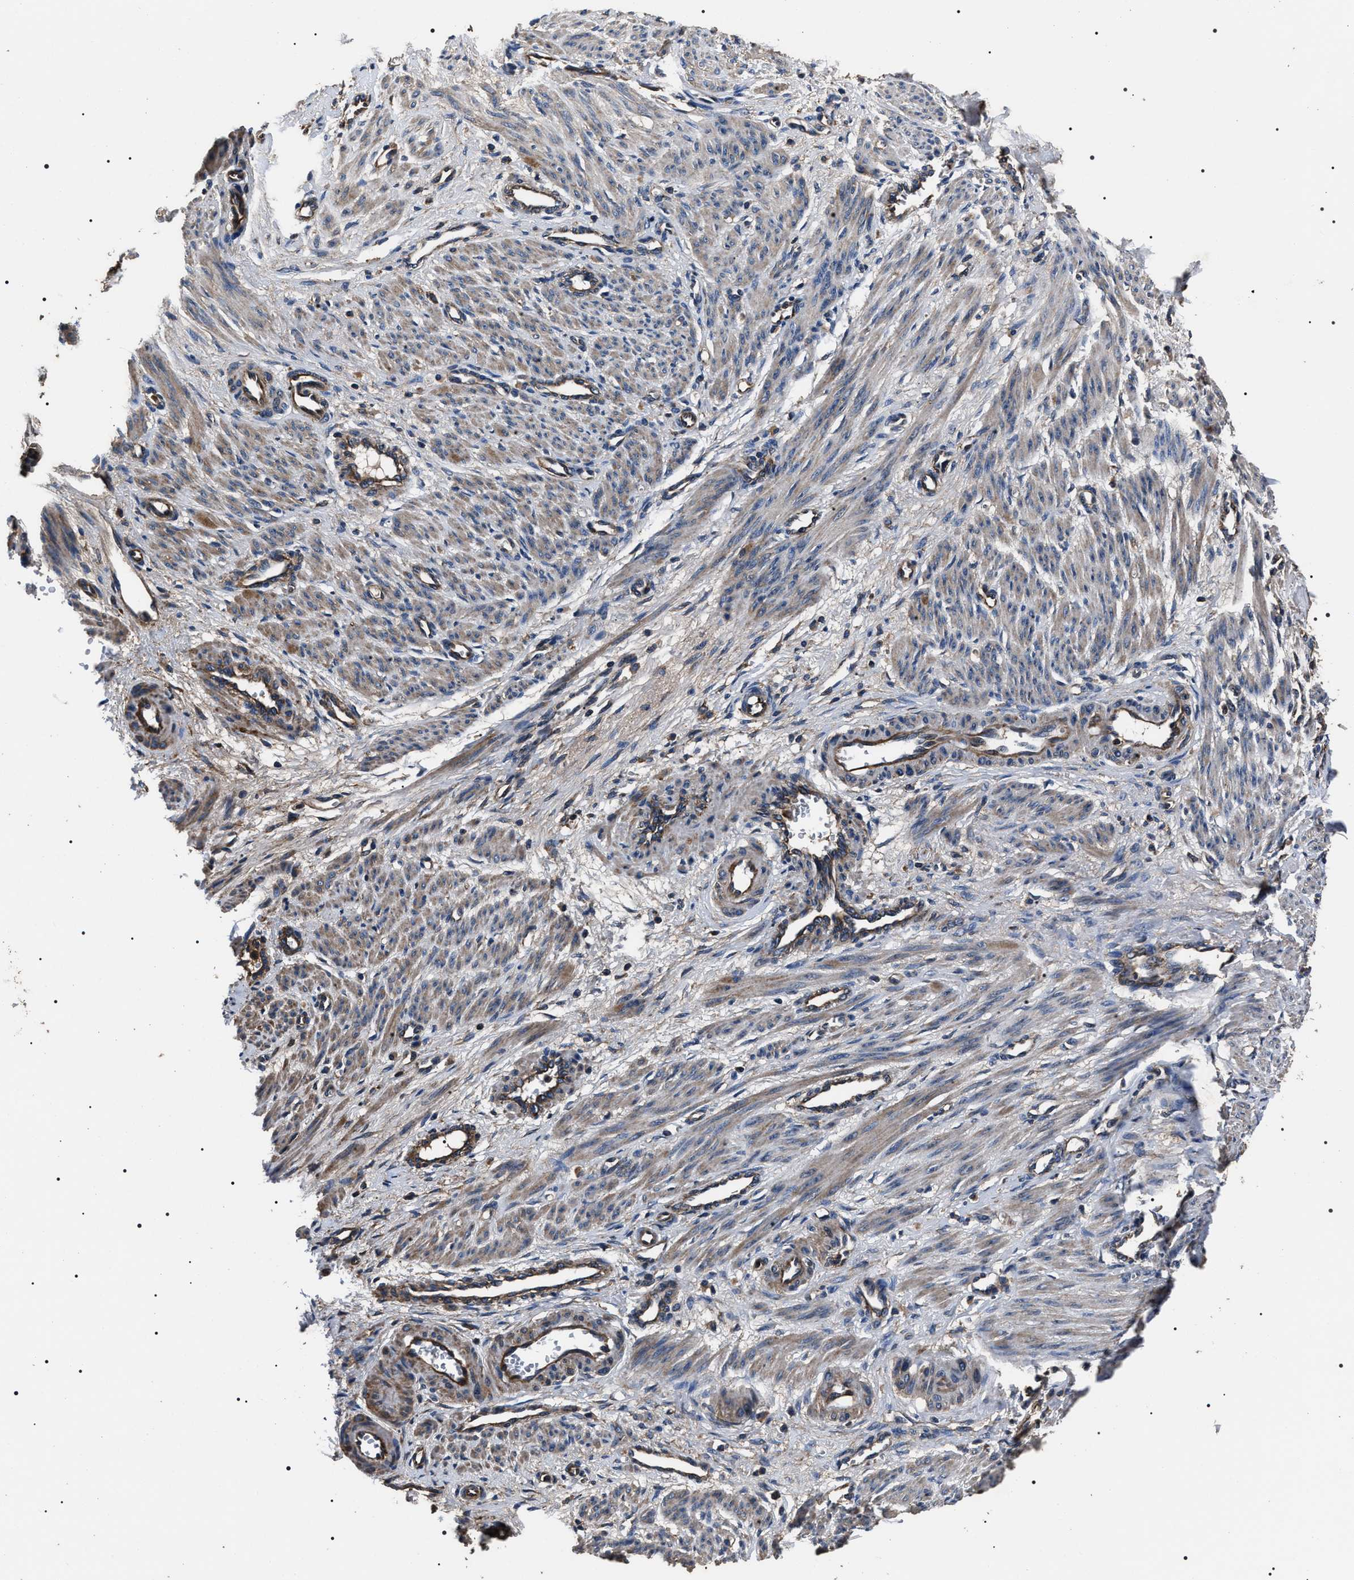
{"staining": {"intensity": "weak", "quantity": ">75%", "location": "cytoplasmic/membranous"}, "tissue": "smooth muscle", "cell_type": "Smooth muscle cells", "image_type": "normal", "snomed": [{"axis": "morphology", "description": "Normal tissue, NOS"}, {"axis": "topography", "description": "Endometrium"}], "caption": "Immunohistochemical staining of normal smooth muscle exhibits low levels of weak cytoplasmic/membranous staining in approximately >75% of smooth muscle cells.", "gene": "HSCB", "patient": {"sex": "female", "age": 33}}